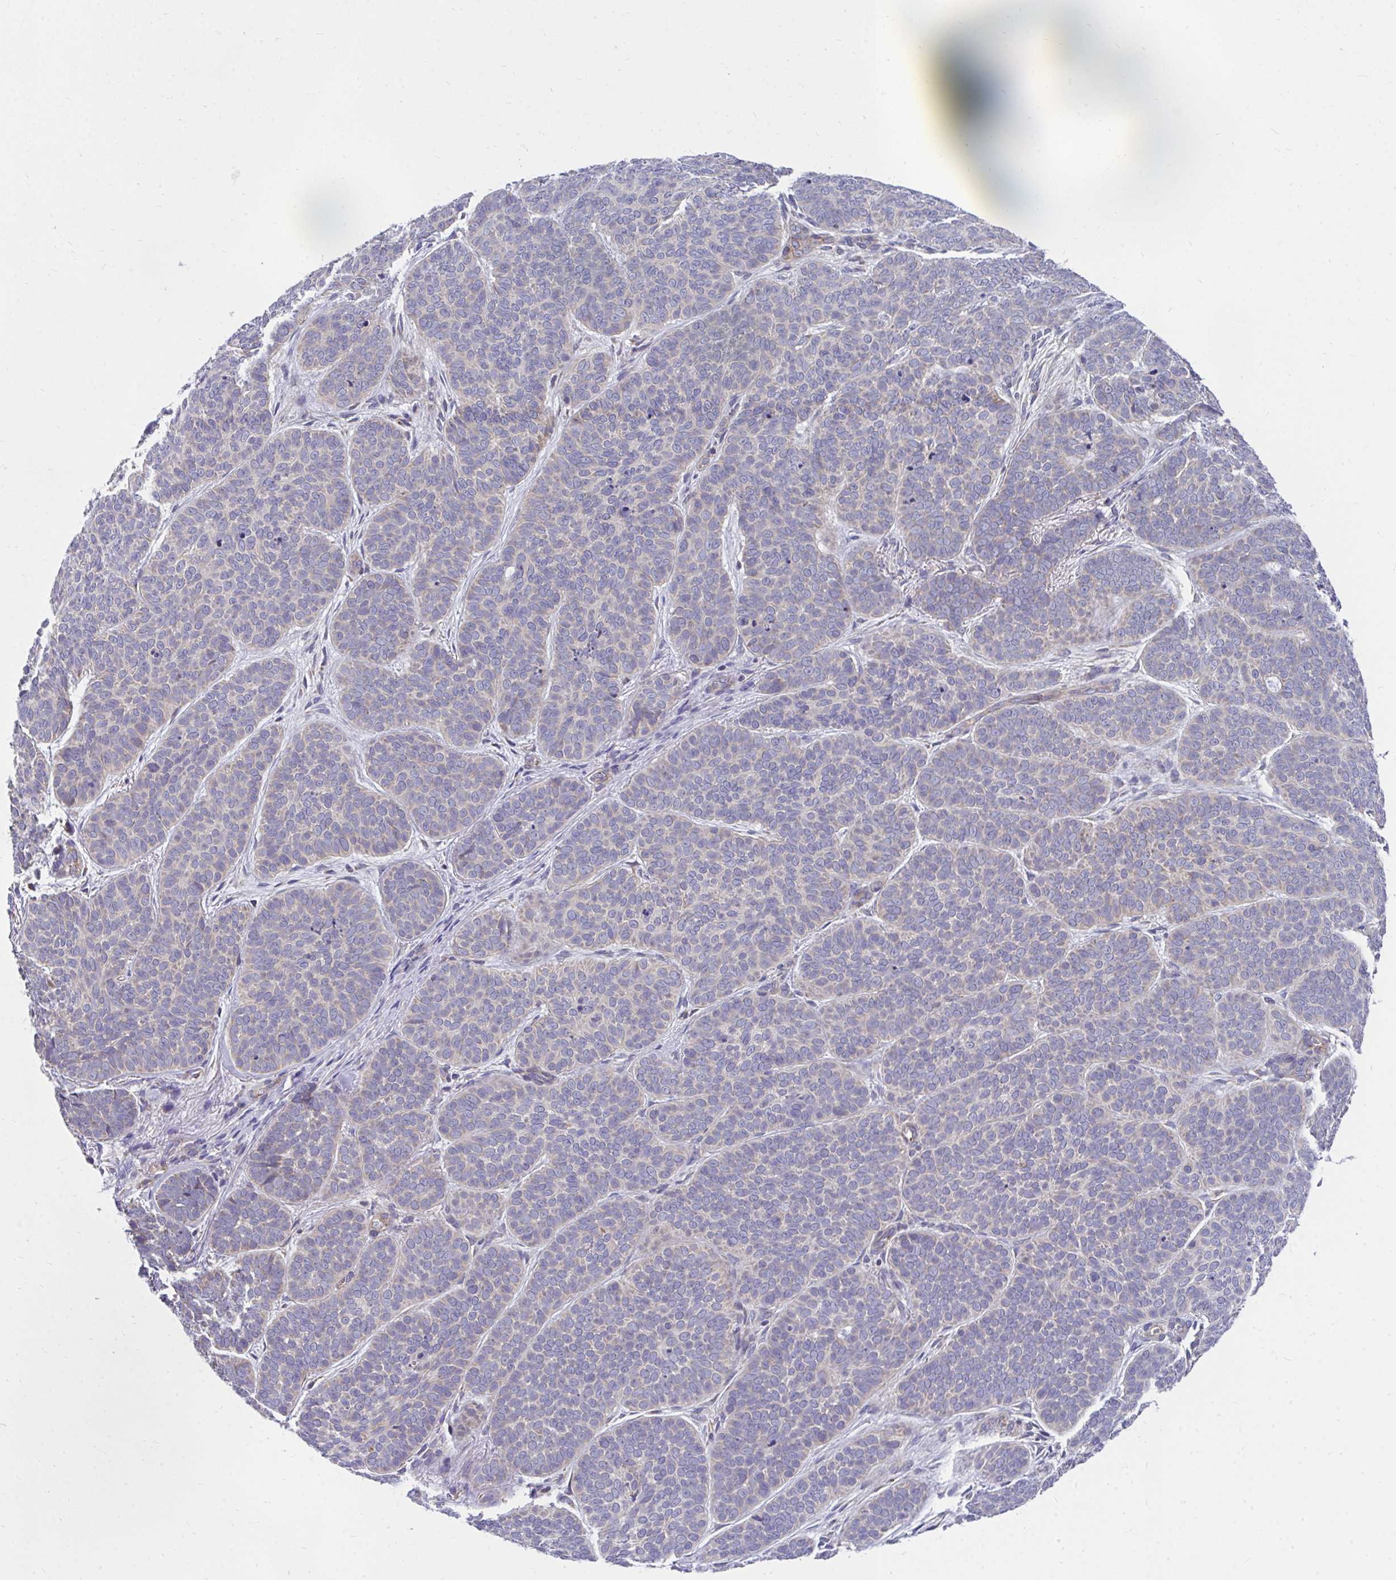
{"staining": {"intensity": "negative", "quantity": "none", "location": "none"}, "tissue": "skin cancer", "cell_type": "Tumor cells", "image_type": "cancer", "snomed": [{"axis": "morphology", "description": "Basal cell carcinoma"}, {"axis": "topography", "description": "Skin"}, {"axis": "topography", "description": "Skin of nose"}], "caption": "Tumor cells show no significant protein expression in basal cell carcinoma (skin). Nuclei are stained in blue.", "gene": "FHIP1B", "patient": {"sex": "female", "age": 81}}